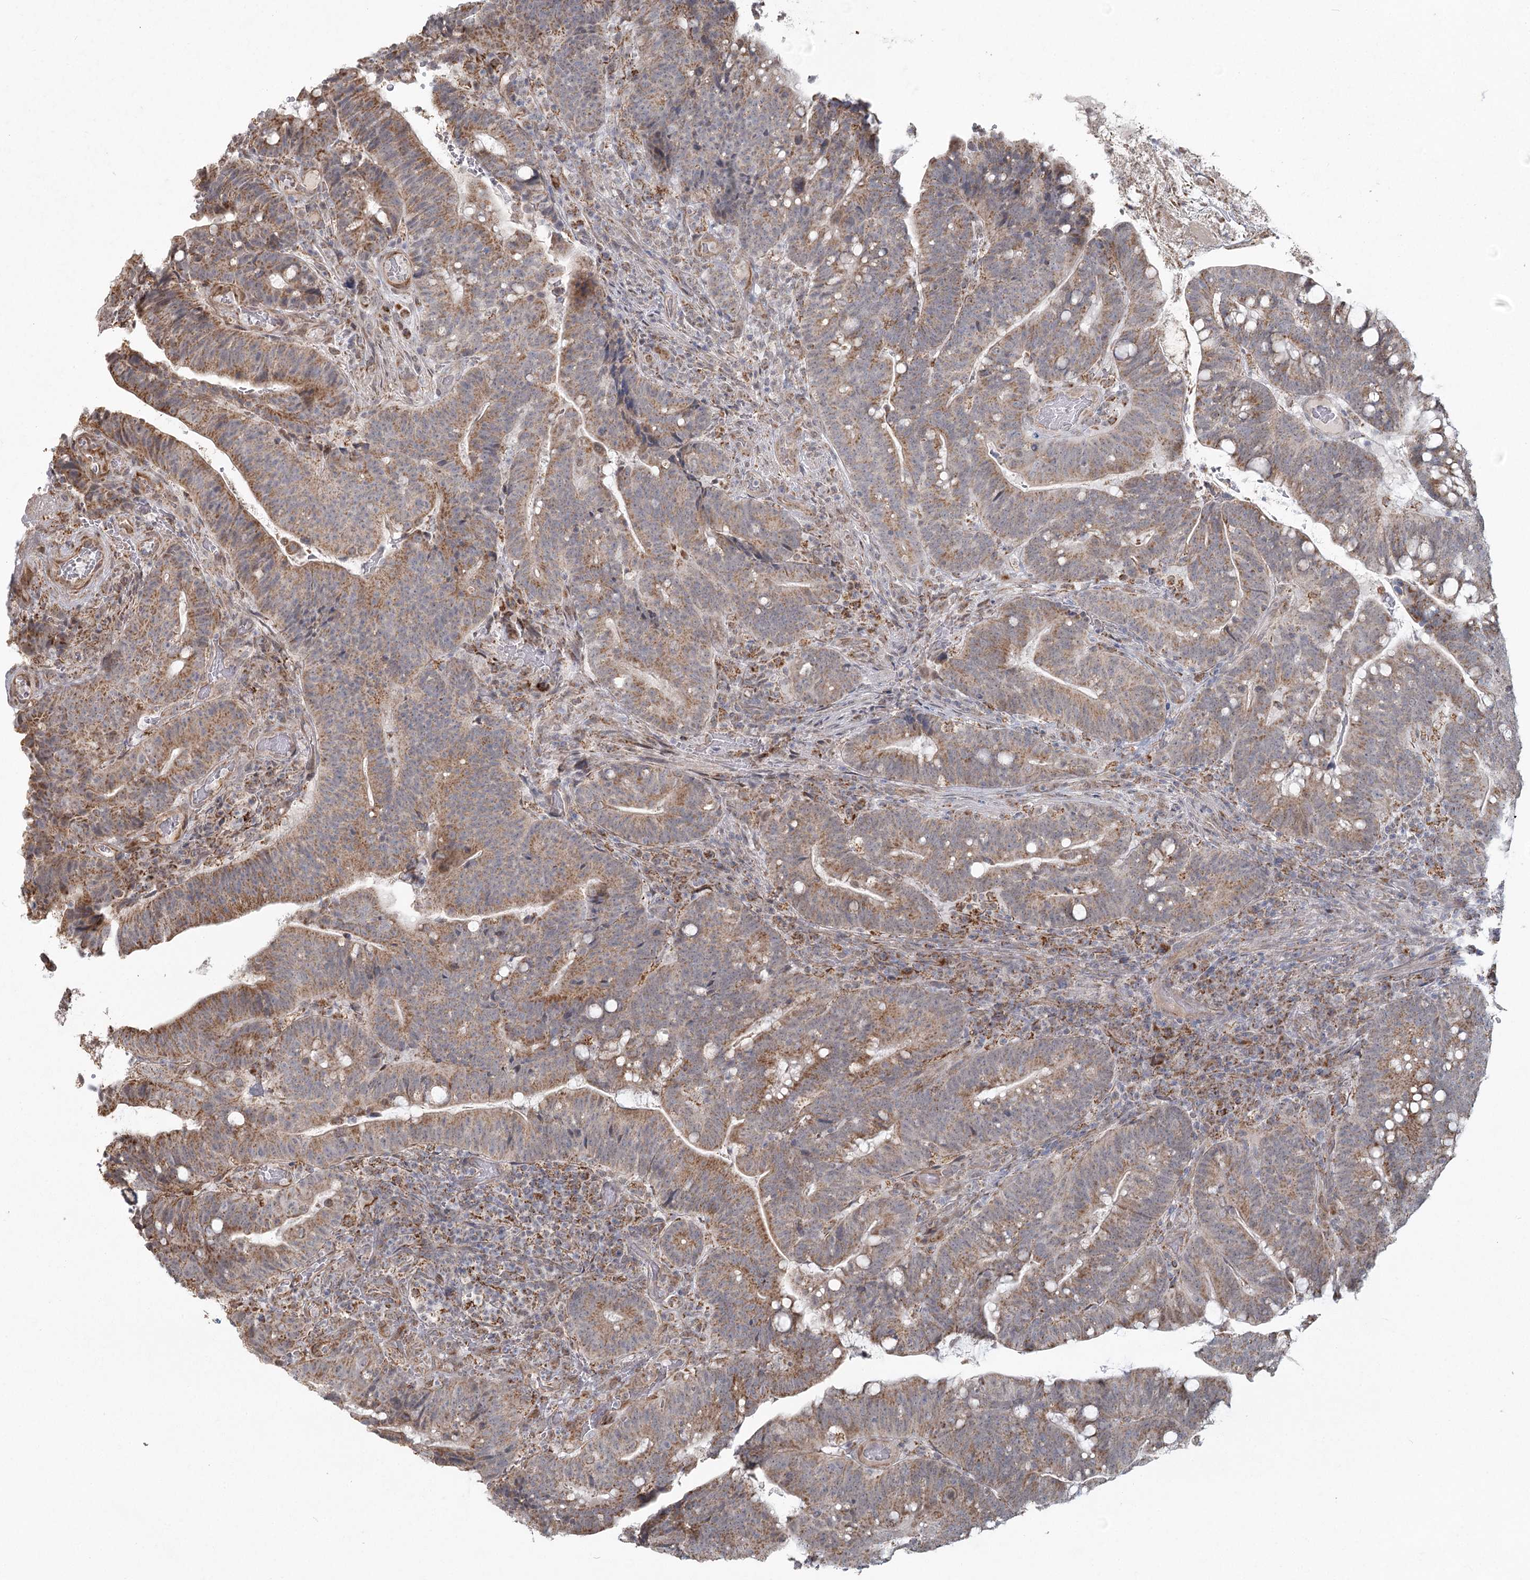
{"staining": {"intensity": "moderate", "quantity": ">75%", "location": "cytoplasmic/membranous"}, "tissue": "colorectal cancer", "cell_type": "Tumor cells", "image_type": "cancer", "snomed": [{"axis": "morphology", "description": "Adenocarcinoma, NOS"}, {"axis": "topography", "description": "Colon"}], "caption": "Adenocarcinoma (colorectal) was stained to show a protein in brown. There is medium levels of moderate cytoplasmic/membranous expression in about >75% of tumor cells.", "gene": "LACTB", "patient": {"sex": "female", "age": 66}}